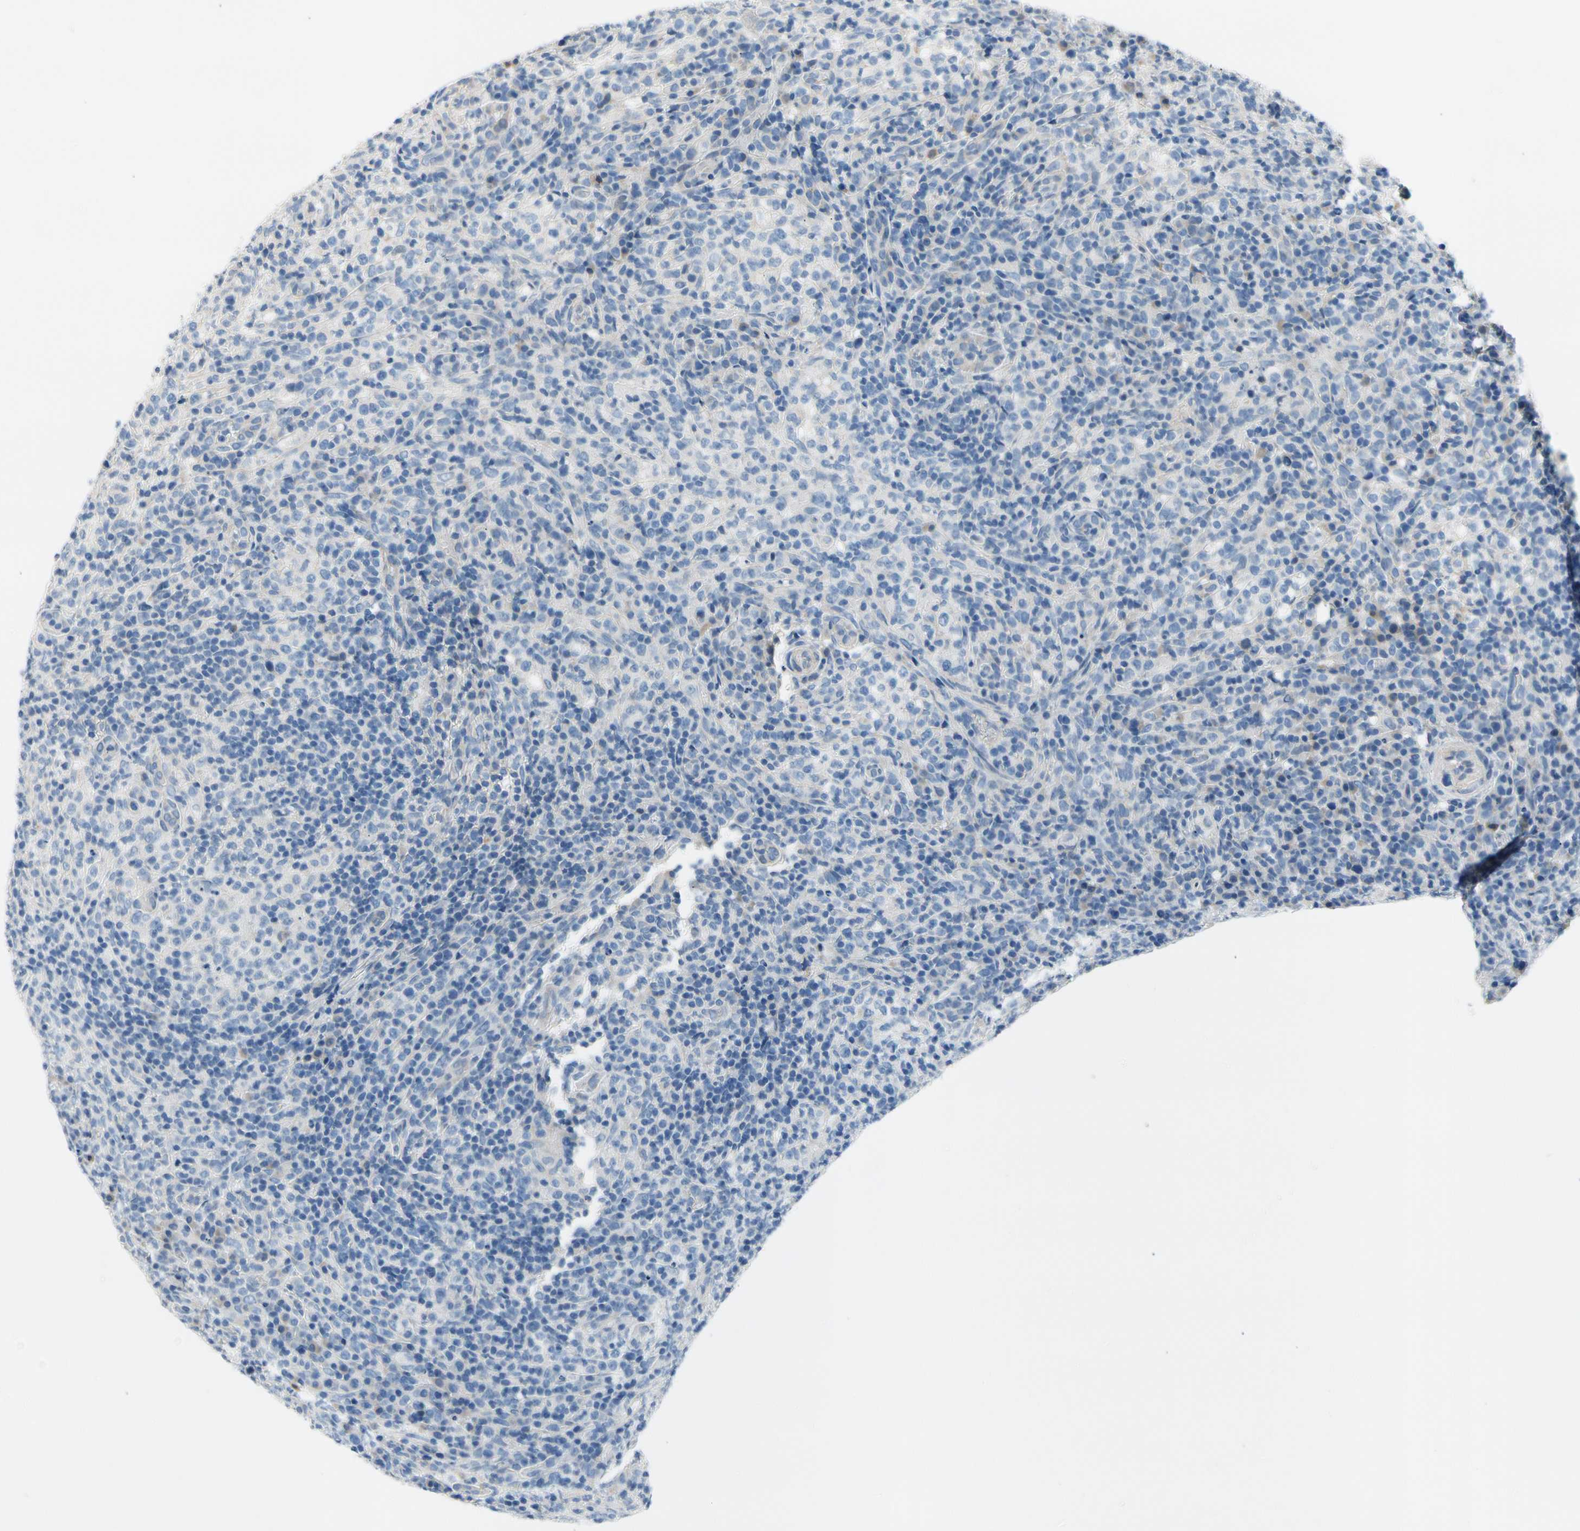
{"staining": {"intensity": "negative", "quantity": "none", "location": "none"}, "tissue": "lymphoma", "cell_type": "Tumor cells", "image_type": "cancer", "snomed": [{"axis": "morphology", "description": "Malignant lymphoma, non-Hodgkin's type, High grade"}, {"axis": "topography", "description": "Lymph node"}], "caption": "DAB immunohistochemical staining of malignant lymphoma, non-Hodgkin's type (high-grade) reveals no significant positivity in tumor cells.", "gene": "CA14", "patient": {"sex": "female", "age": 76}}